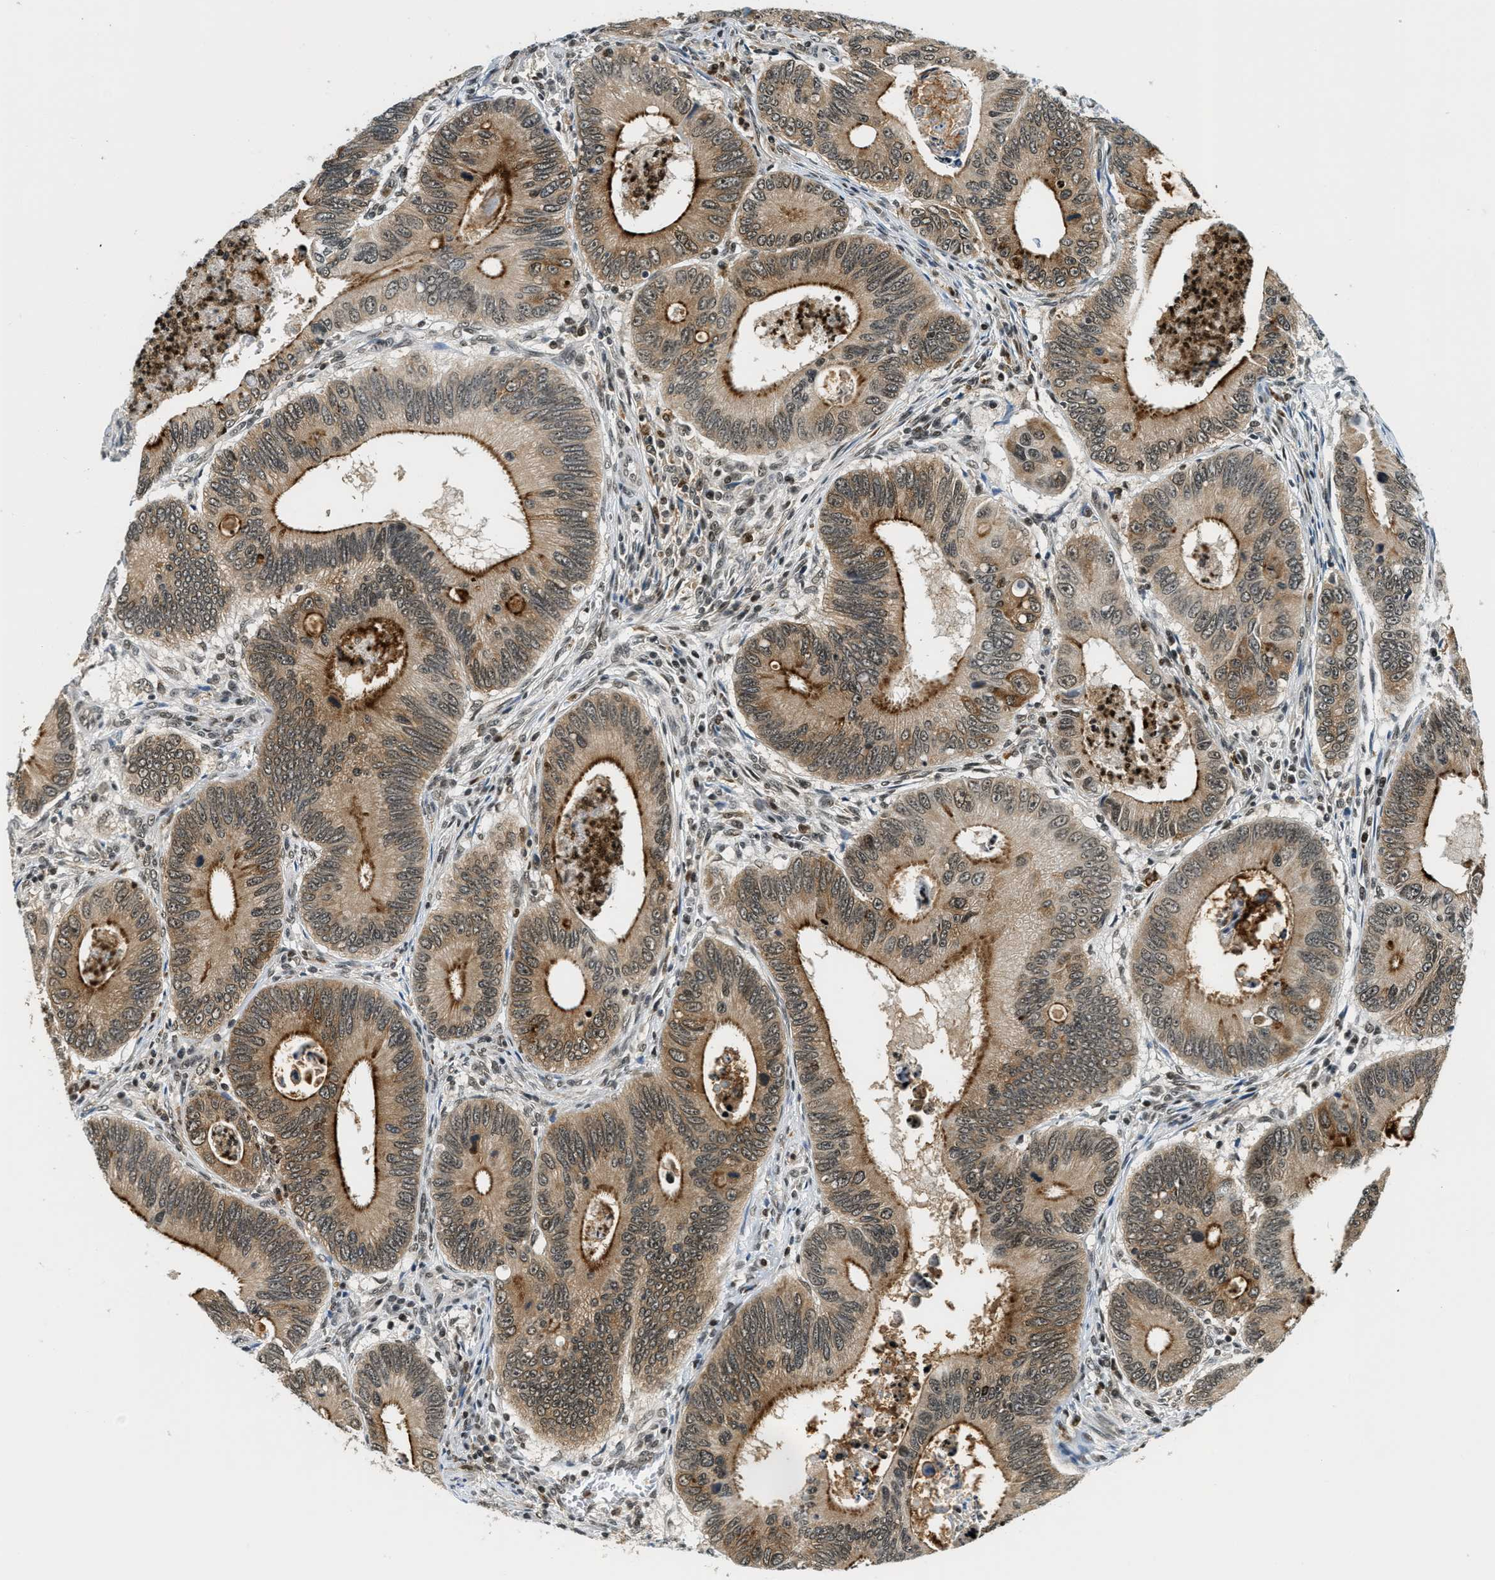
{"staining": {"intensity": "strong", "quantity": "25%-75%", "location": "cytoplasmic/membranous"}, "tissue": "colorectal cancer", "cell_type": "Tumor cells", "image_type": "cancer", "snomed": [{"axis": "morphology", "description": "Inflammation, NOS"}, {"axis": "morphology", "description": "Adenocarcinoma, NOS"}, {"axis": "topography", "description": "Colon"}], "caption": "This micrograph demonstrates immunohistochemistry staining of adenocarcinoma (colorectal), with high strong cytoplasmic/membranous staining in approximately 25%-75% of tumor cells.", "gene": "RAB11FIP1", "patient": {"sex": "male", "age": 72}}